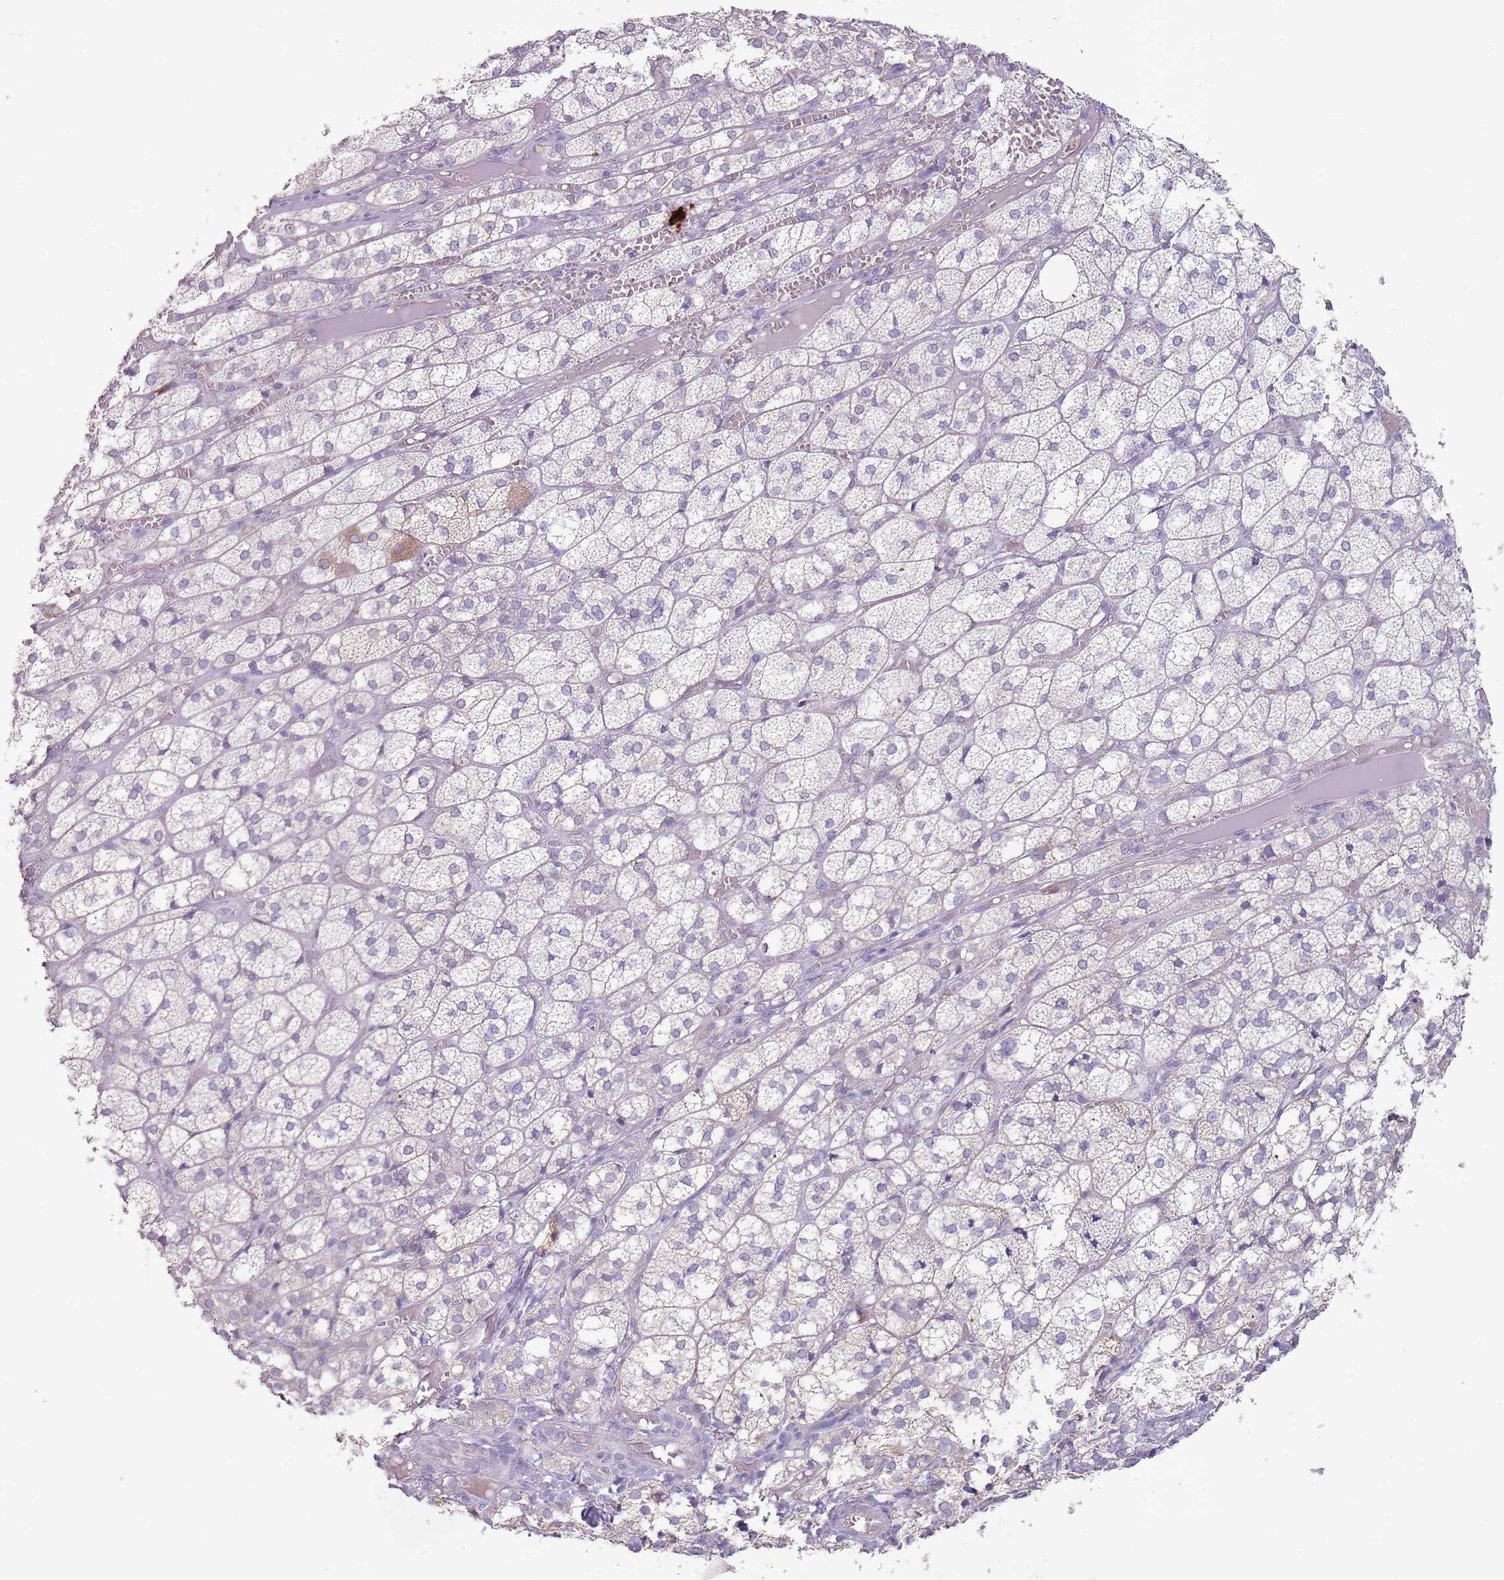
{"staining": {"intensity": "negative", "quantity": "none", "location": "none"}, "tissue": "adrenal gland", "cell_type": "Glandular cells", "image_type": "normal", "snomed": [{"axis": "morphology", "description": "Normal tissue, NOS"}, {"axis": "topography", "description": "Adrenal gland"}], "caption": "A photomicrograph of human adrenal gland is negative for staining in glandular cells. Nuclei are stained in blue.", "gene": "STYK1", "patient": {"sex": "female", "age": 61}}